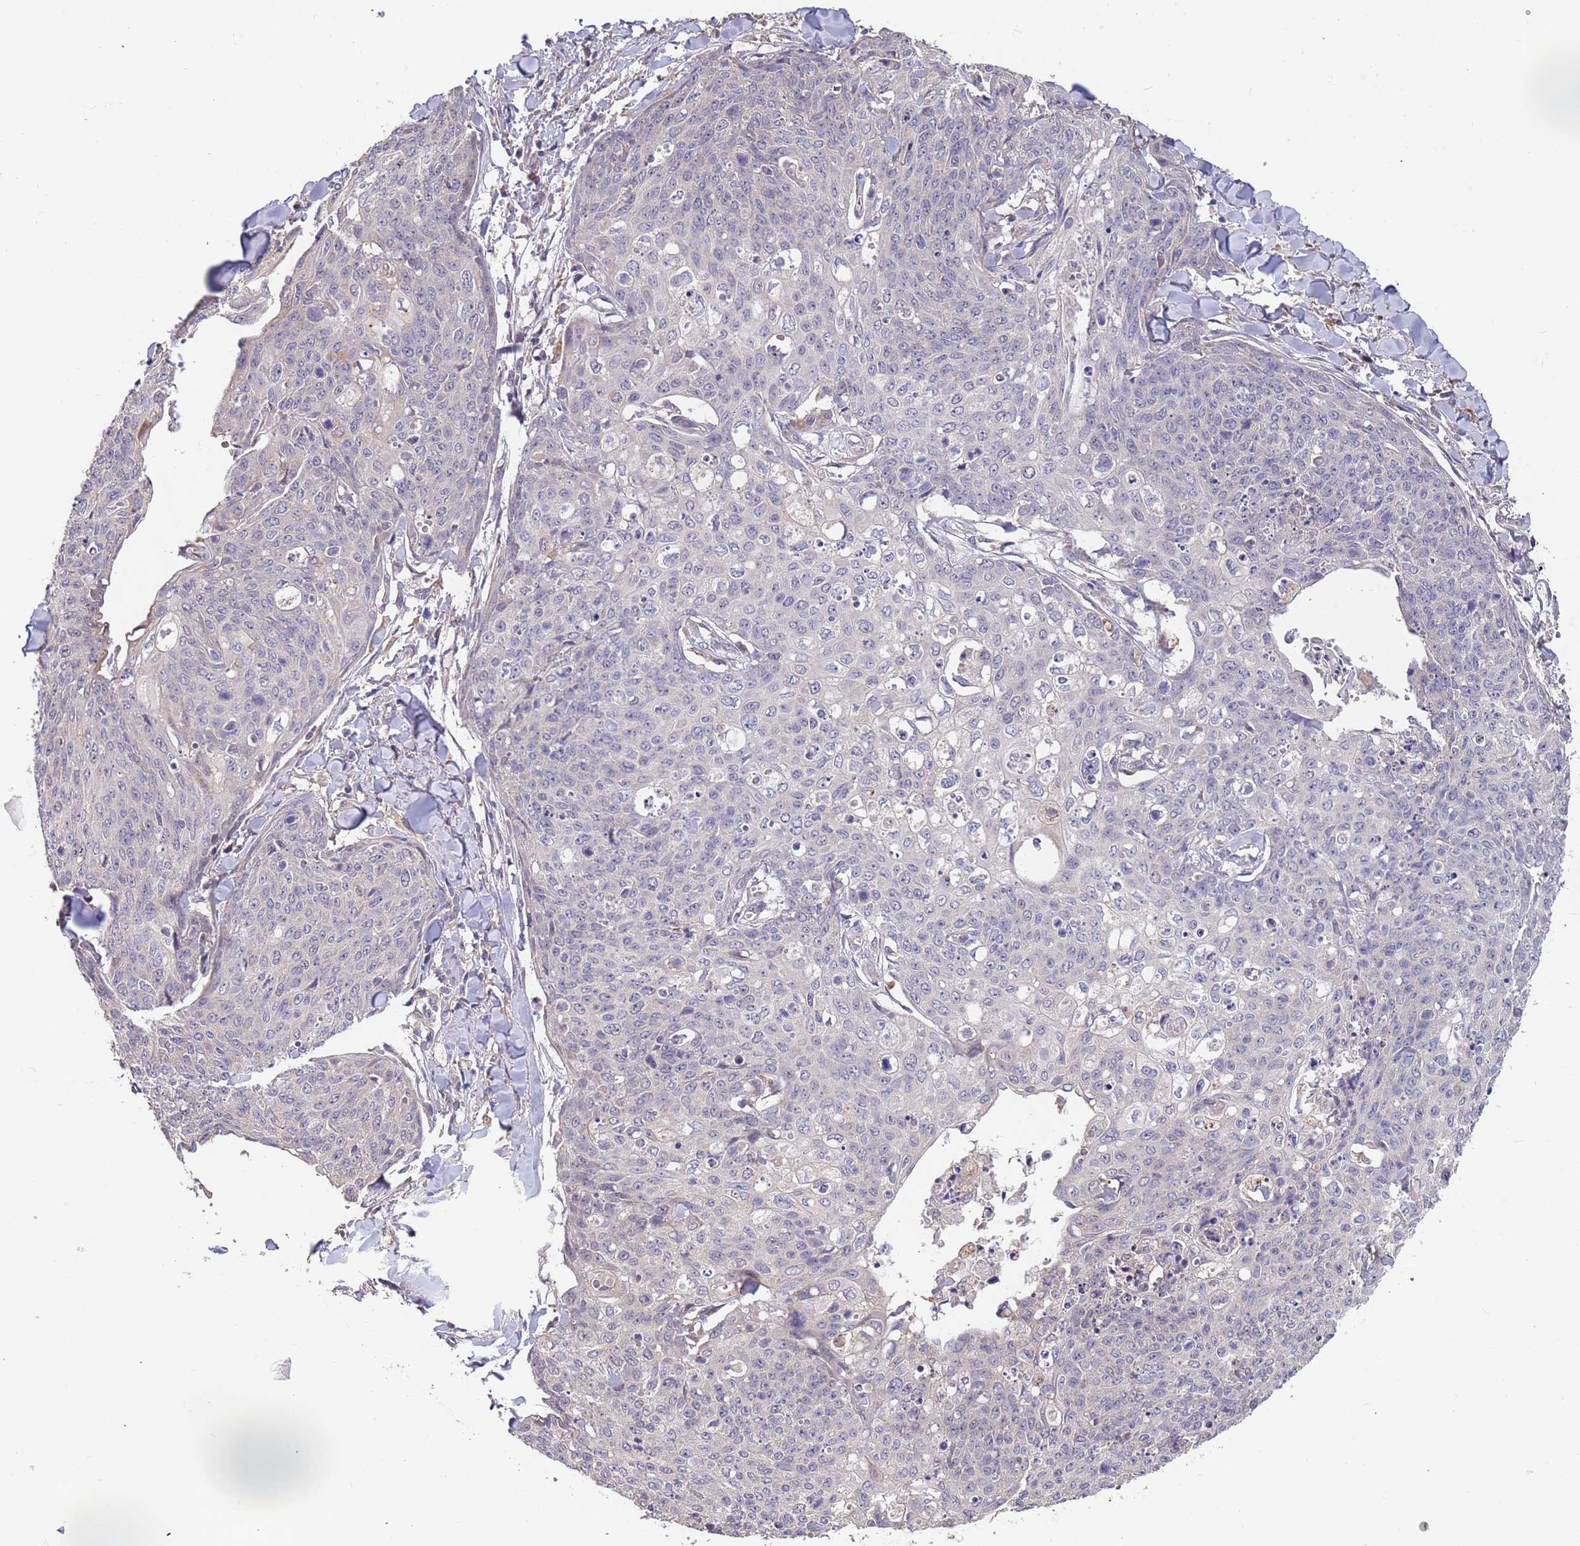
{"staining": {"intensity": "negative", "quantity": "none", "location": "none"}, "tissue": "skin cancer", "cell_type": "Tumor cells", "image_type": "cancer", "snomed": [{"axis": "morphology", "description": "Squamous cell carcinoma, NOS"}, {"axis": "topography", "description": "Skin"}, {"axis": "topography", "description": "Vulva"}], "caption": "Immunohistochemistry (IHC) of squamous cell carcinoma (skin) demonstrates no staining in tumor cells. (Brightfield microscopy of DAB (3,3'-diaminobenzidine) IHC at high magnification).", "gene": "TMEM64", "patient": {"sex": "female", "age": 85}}